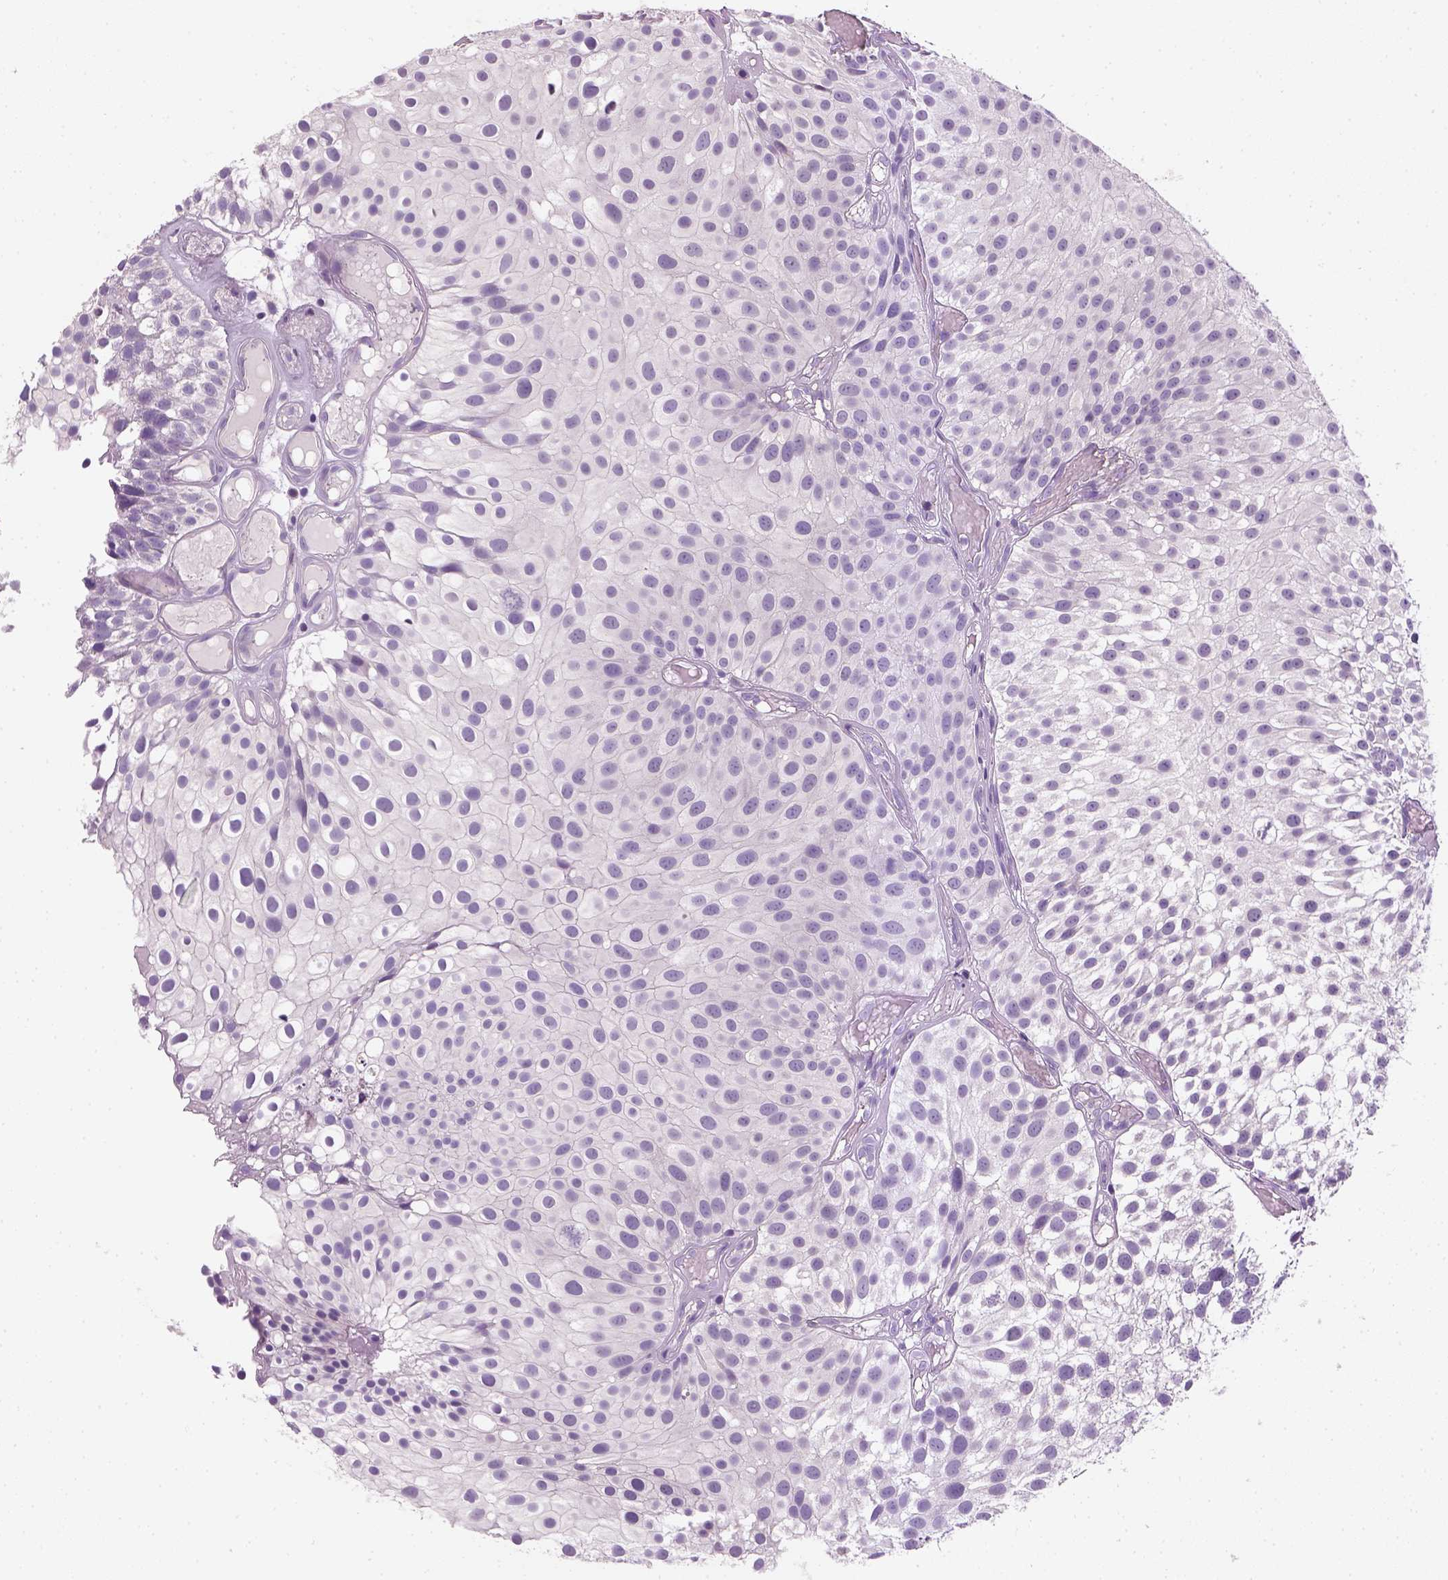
{"staining": {"intensity": "negative", "quantity": "none", "location": "none"}, "tissue": "urothelial cancer", "cell_type": "Tumor cells", "image_type": "cancer", "snomed": [{"axis": "morphology", "description": "Urothelial carcinoma, Low grade"}, {"axis": "topography", "description": "Urinary bladder"}], "caption": "This is an immunohistochemistry micrograph of urothelial cancer. There is no expression in tumor cells.", "gene": "NUDT6", "patient": {"sex": "male", "age": 79}}